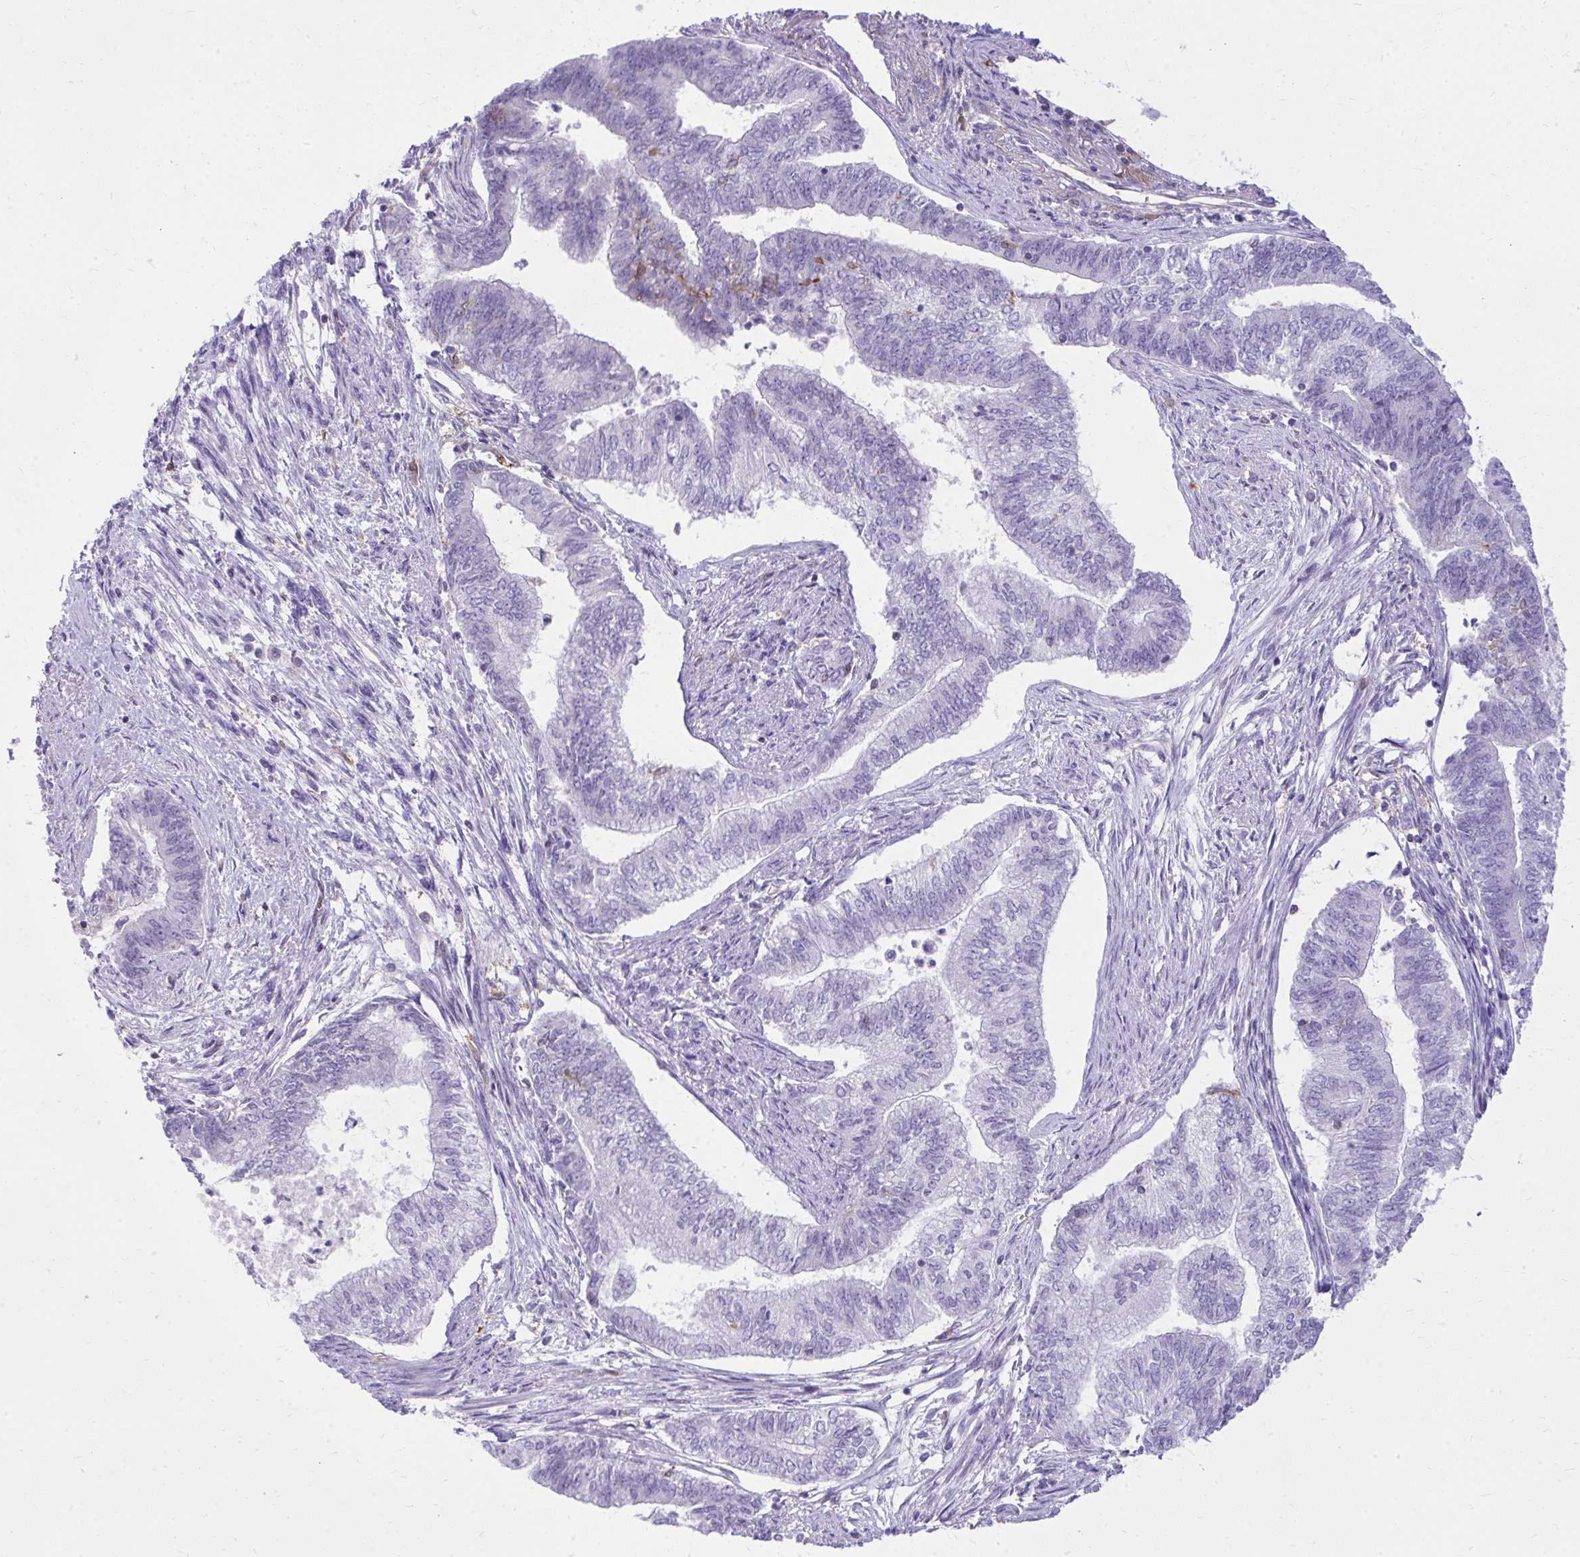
{"staining": {"intensity": "negative", "quantity": "none", "location": "none"}, "tissue": "endometrial cancer", "cell_type": "Tumor cells", "image_type": "cancer", "snomed": [{"axis": "morphology", "description": "Adenocarcinoma, NOS"}, {"axis": "topography", "description": "Endometrium"}], "caption": "The photomicrograph exhibits no significant positivity in tumor cells of endometrial cancer (adenocarcinoma).", "gene": "GPRIN3", "patient": {"sex": "female", "age": 65}}